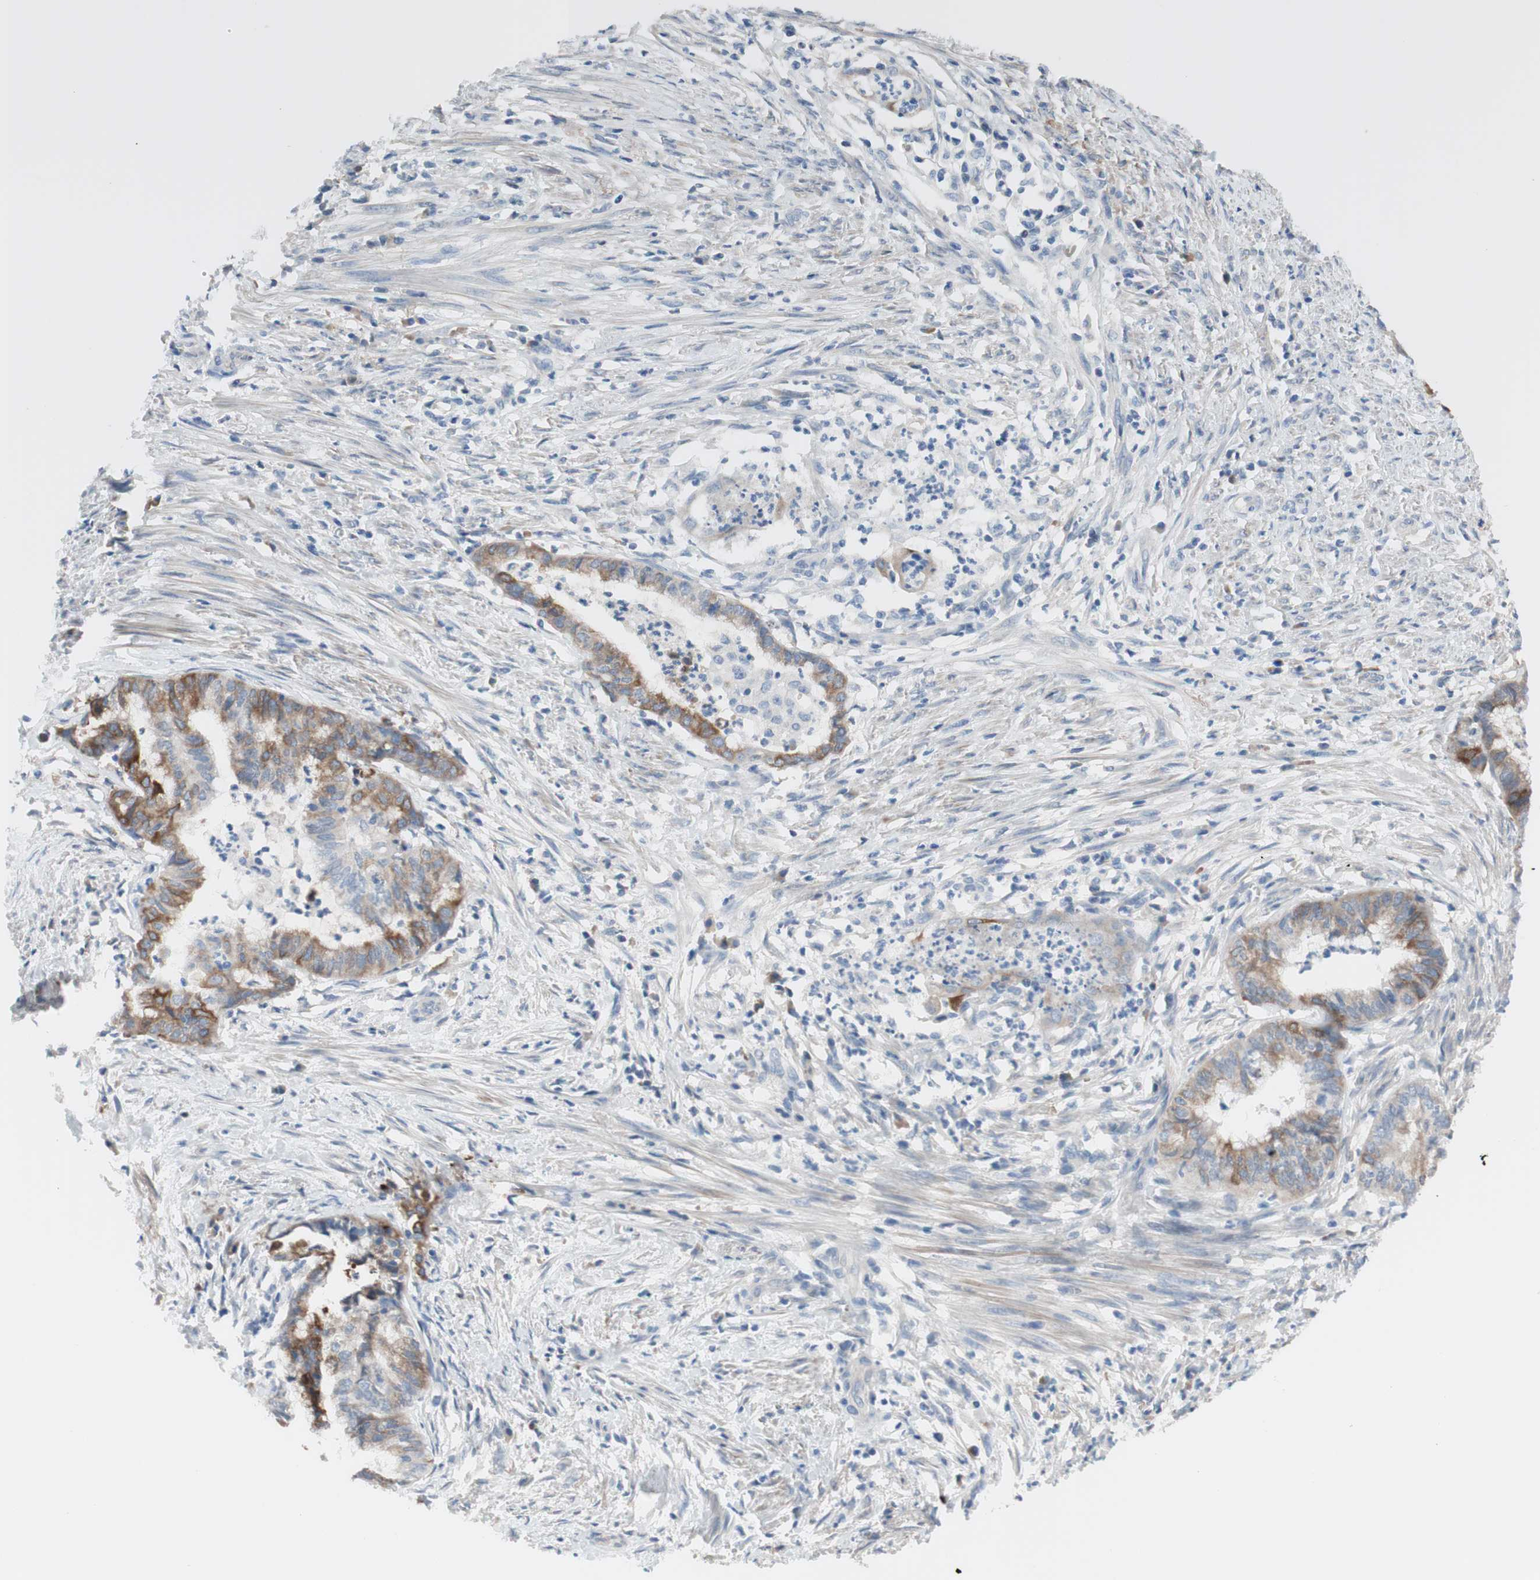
{"staining": {"intensity": "moderate", "quantity": ">75%", "location": "cytoplasmic/membranous"}, "tissue": "endometrial cancer", "cell_type": "Tumor cells", "image_type": "cancer", "snomed": [{"axis": "morphology", "description": "Necrosis, NOS"}, {"axis": "morphology", "description": "Adenocarcinoma, NOS"}, {"axis": "topography", "description": "Endometrium"}], "caption": "A brown stain labels moderate cytoplasmic/membranous expression of a protein in endometrial cancer (adenocarcinoma) tumor cells. Using DAB (brown) and hematoxylin (blue) stains, captured at high magnification using brightfield microscopy.", "gene": "FDFT1", "patient": {"sex": "female", "age": 79}}